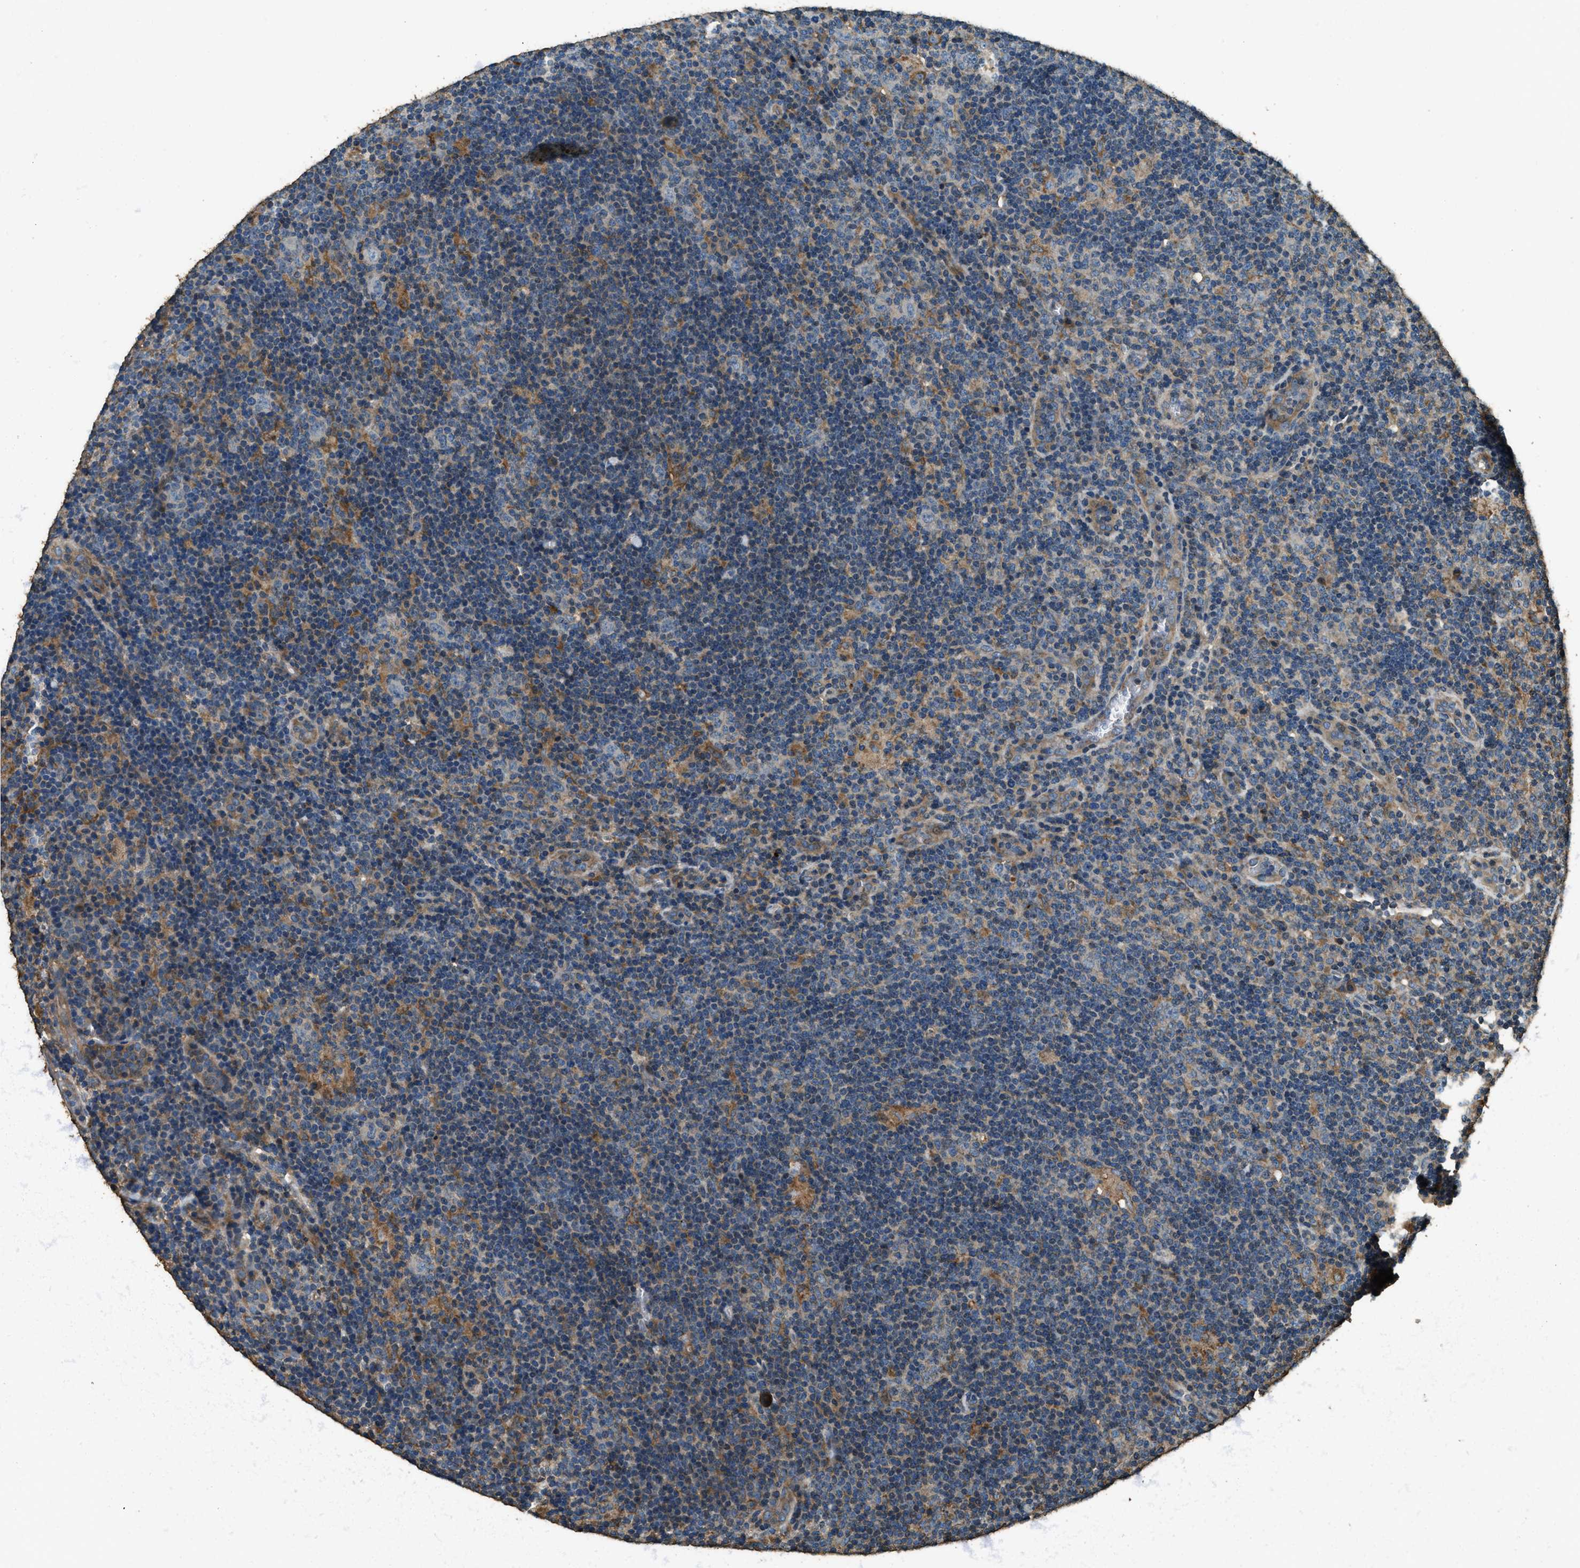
{"staining": {"intensity": "moderate", "quantity": "25%-75%", "location": "cytoplasmic/membranous"}, "tissue": "lymphoma", "cell_type": "Tumor cells", "image_type": "cancer", "snomed": [{"axis": "morphology", "description": "Hodgkin's disease, NOS"}, {"axis": "topography", "description": "Lymph node"}], "caption": "Human Hodgkin's disease stained with a protein marker demonstrates moderate staining in tumor cells.", "gene": "ERGIC1", "patient": {"sex": "female", "age": 57}}